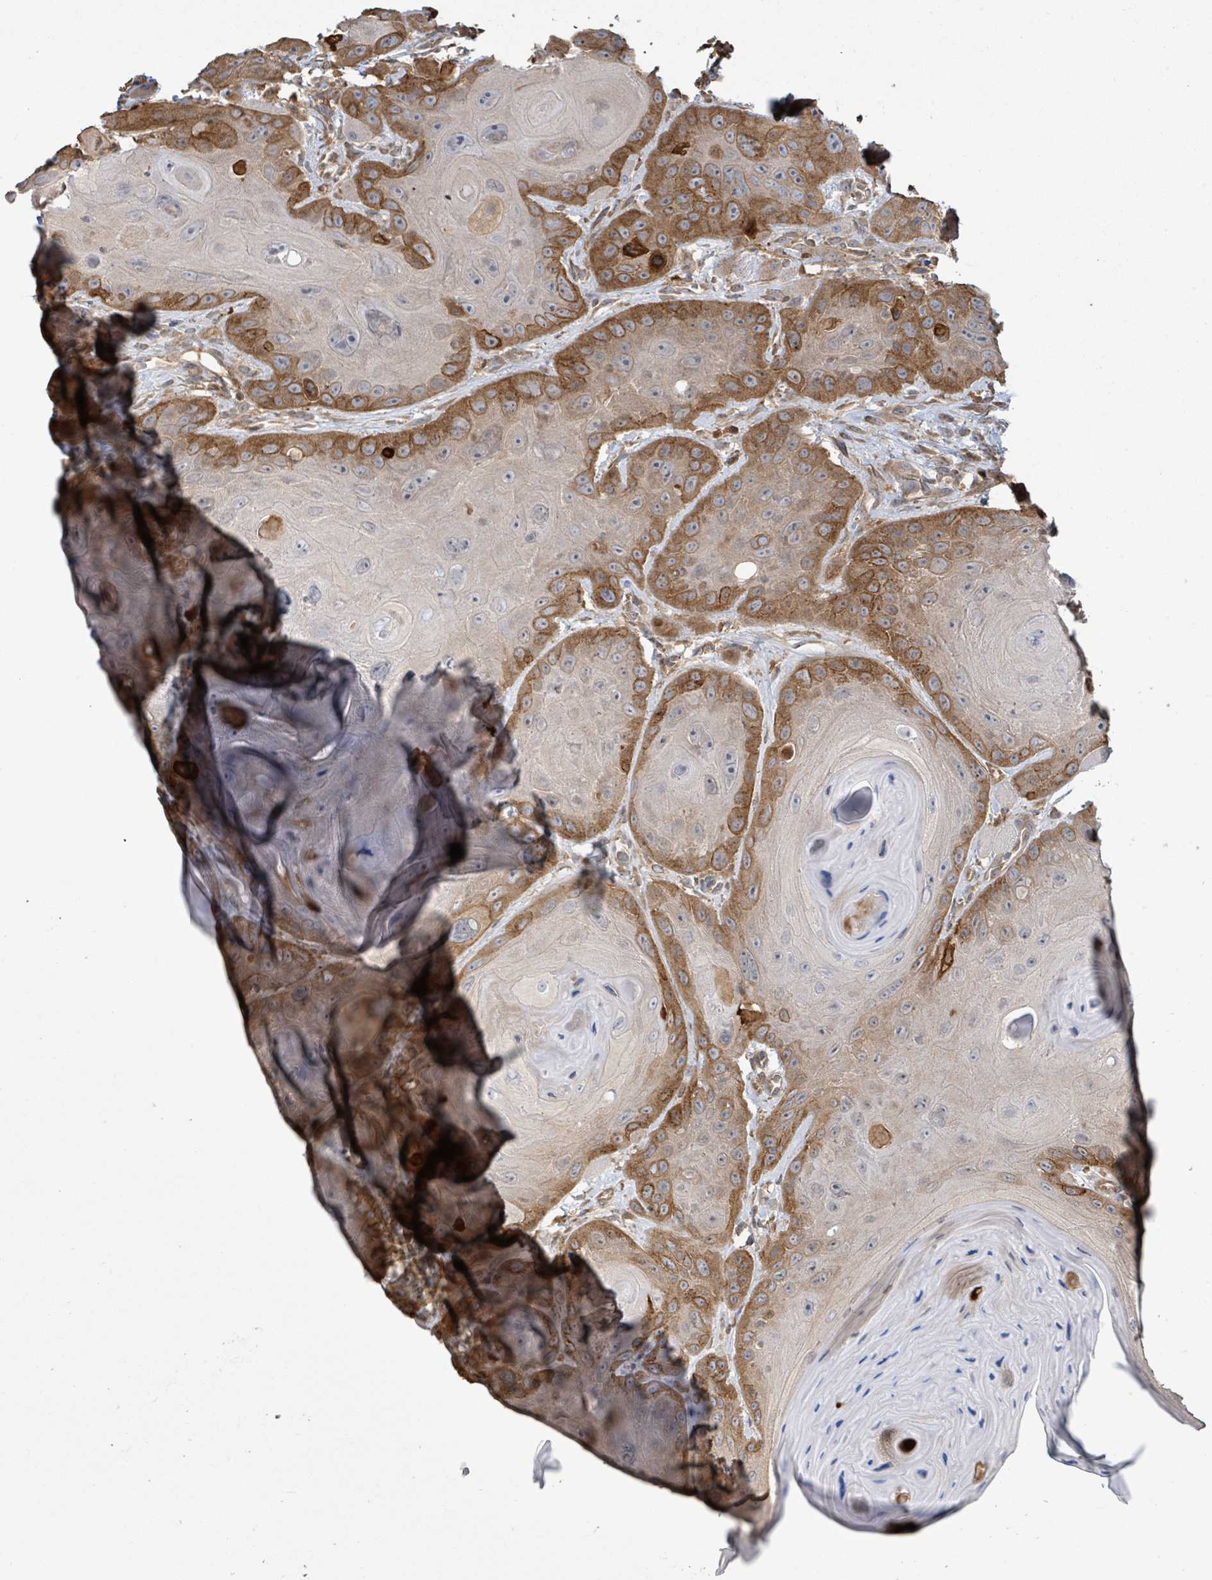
{"staining": {"intensity": "moderate", "quantity": ">75%", "location": "cytoplasmic/membranous"}, "tissue": "head and neck cancer", "cell_type": "Tumor cells", "image_type": "cancer", "snomed": [{"axis": "morphology", "description": "Squamous cell carcinoma, NOS"}, {"axis": "topography", "description": "Head-Neck"}], "caption": "Protein expression analysis of head and neck squamous cell carcinoma shows moderate cytoplasmic/membranous expression in about >75% of tumor cells. (DAB = brown stain, brightfield microscopy at high magnification).", "gene": "ARPIN", "patient": {"sex": "female", "age": 59}}